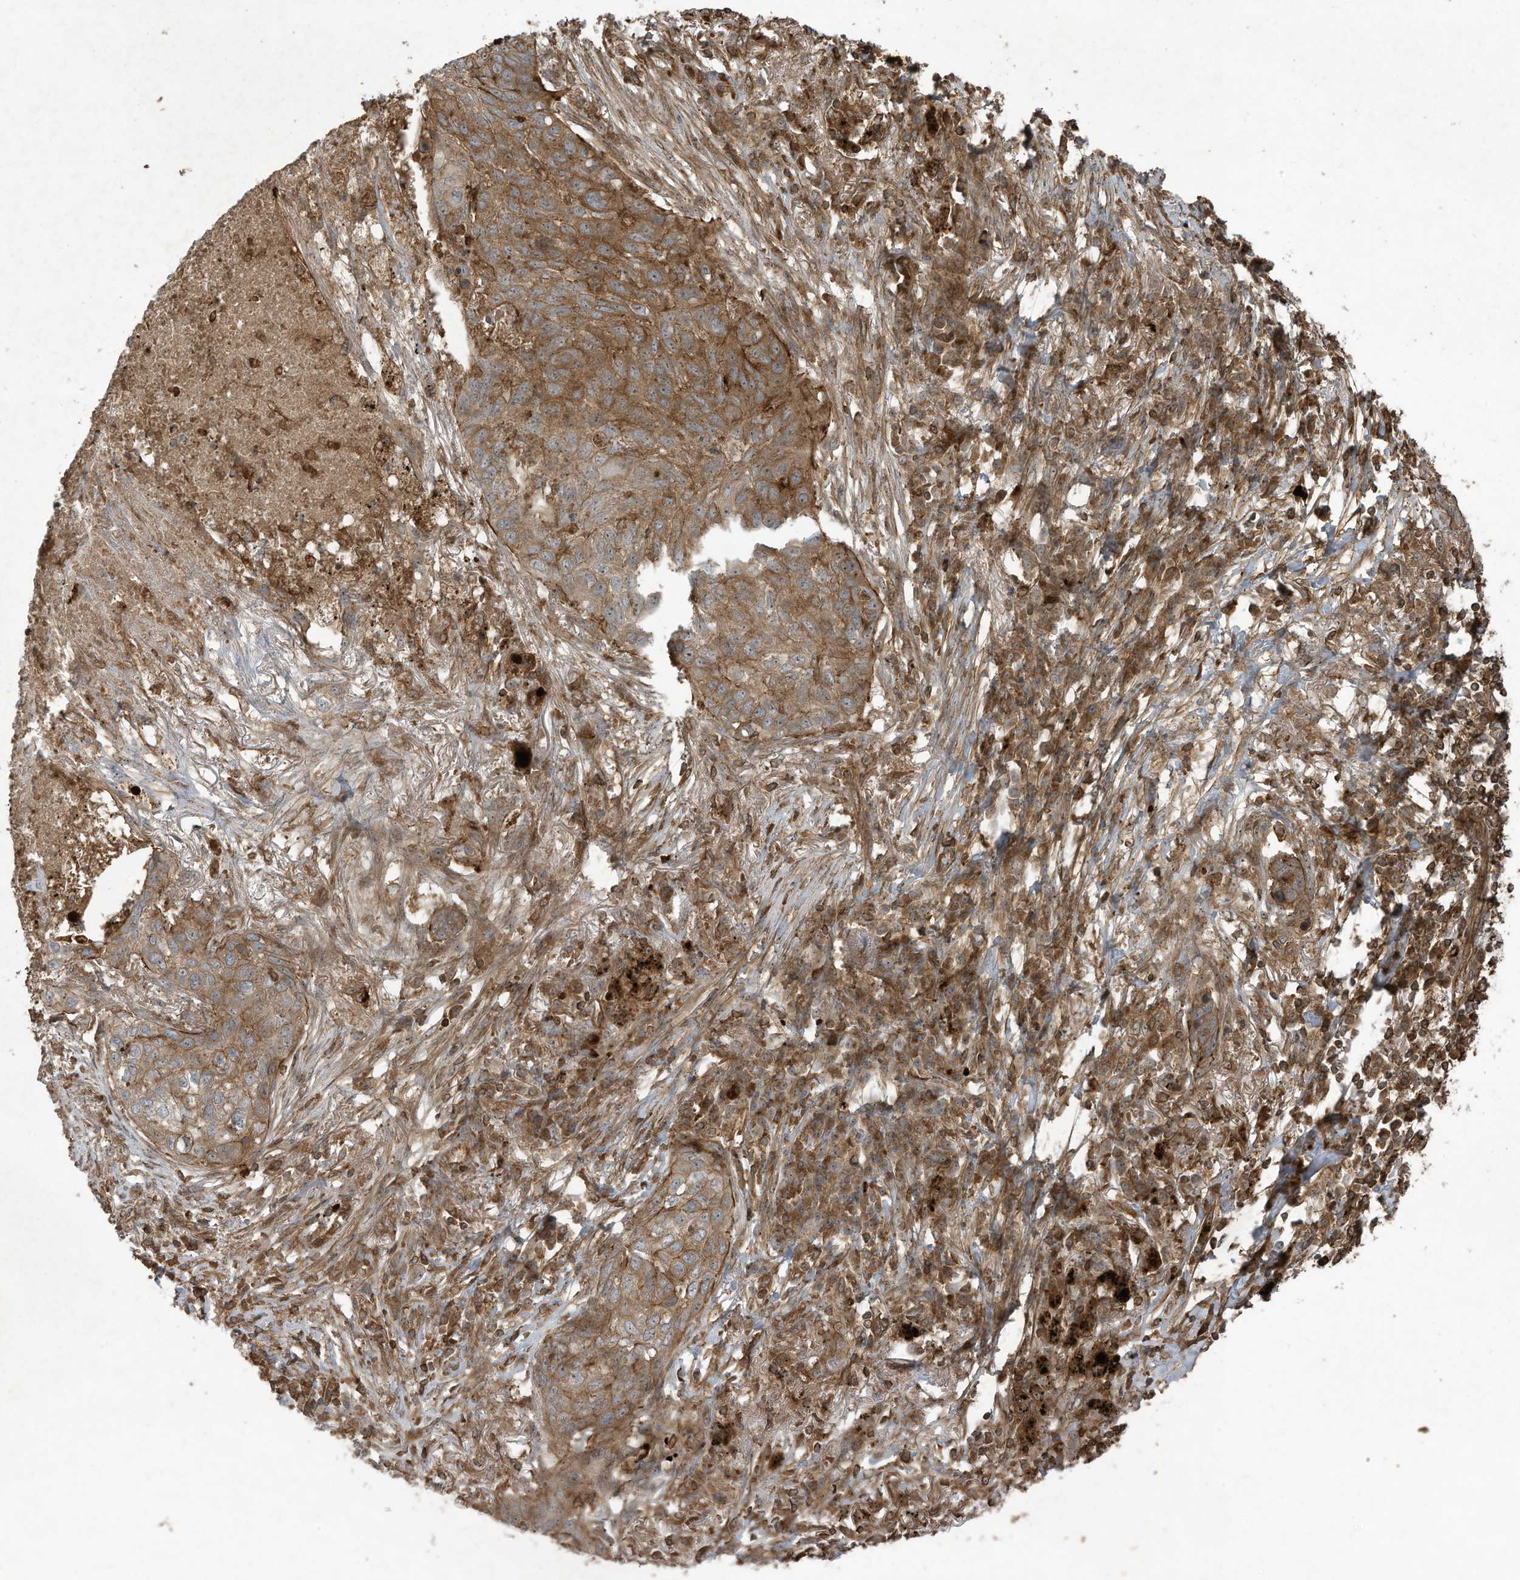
{"staining": {"intensity": "moderate", "quantity": ">75%", "location": "cytoplasmic/membranous"}, "tissue": "lung cancer", "cell_type": "Tumor cells", "image_type": "cancer", "snomed": [{"axis": "morphology", "description": "Squamous cell carcinoma, NOS"}, {"axis": "topography", "description": "Lung"}], "caption": "Immunohistochemistry (DAB (3,3'-diaminobenzidine)) staining of human squamous cell carcinoma (lung) demonstrates moderate cytoplasmic/membranous protein staining in about >75% of tumor cells.", "gene": "DDIT4", "patient": {"sex": "female", "age": 63}}